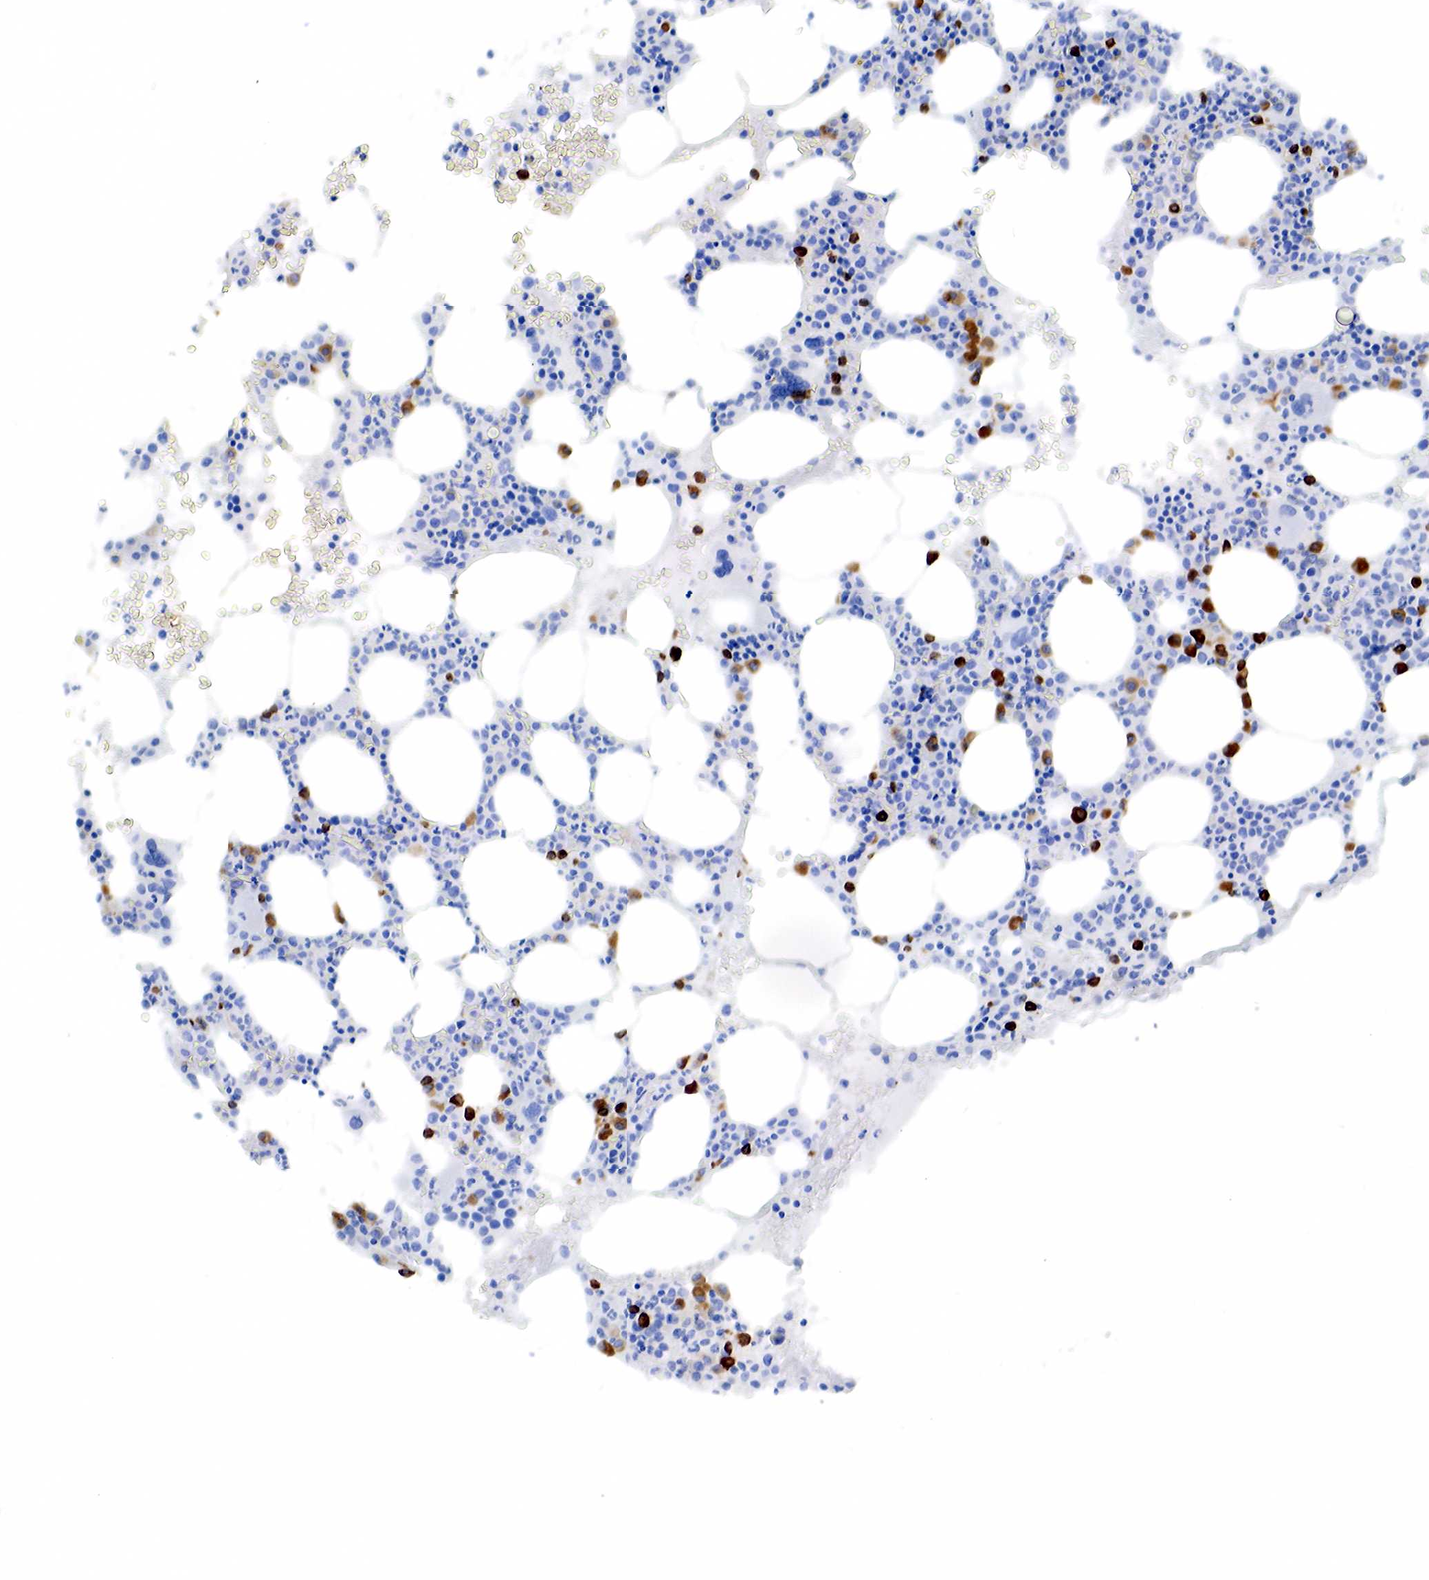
{"staining": {"intensity": "strong", "quantity": "<25%", "location": "cytoplasmic/membranous"}, "tissue": "bone marrow", "cell_type": "Hematopoietic cells", "image_type": "normal", "snomed": [{"axis": "morphology", "description": "Normal tissue, NOS"}, {"axis": "topography", "description": "Bone marrow"}], "caption": "The immunohistochemical stain highlights strong cytoplasmic/membranous positivity in hematopoietic cells of unremarkable bone marrow. The protein of interest is shown in brown color, while the nuclei are stained blue.", "gene": "CD79A", "patient": {"sex": "female", "age": 88}}